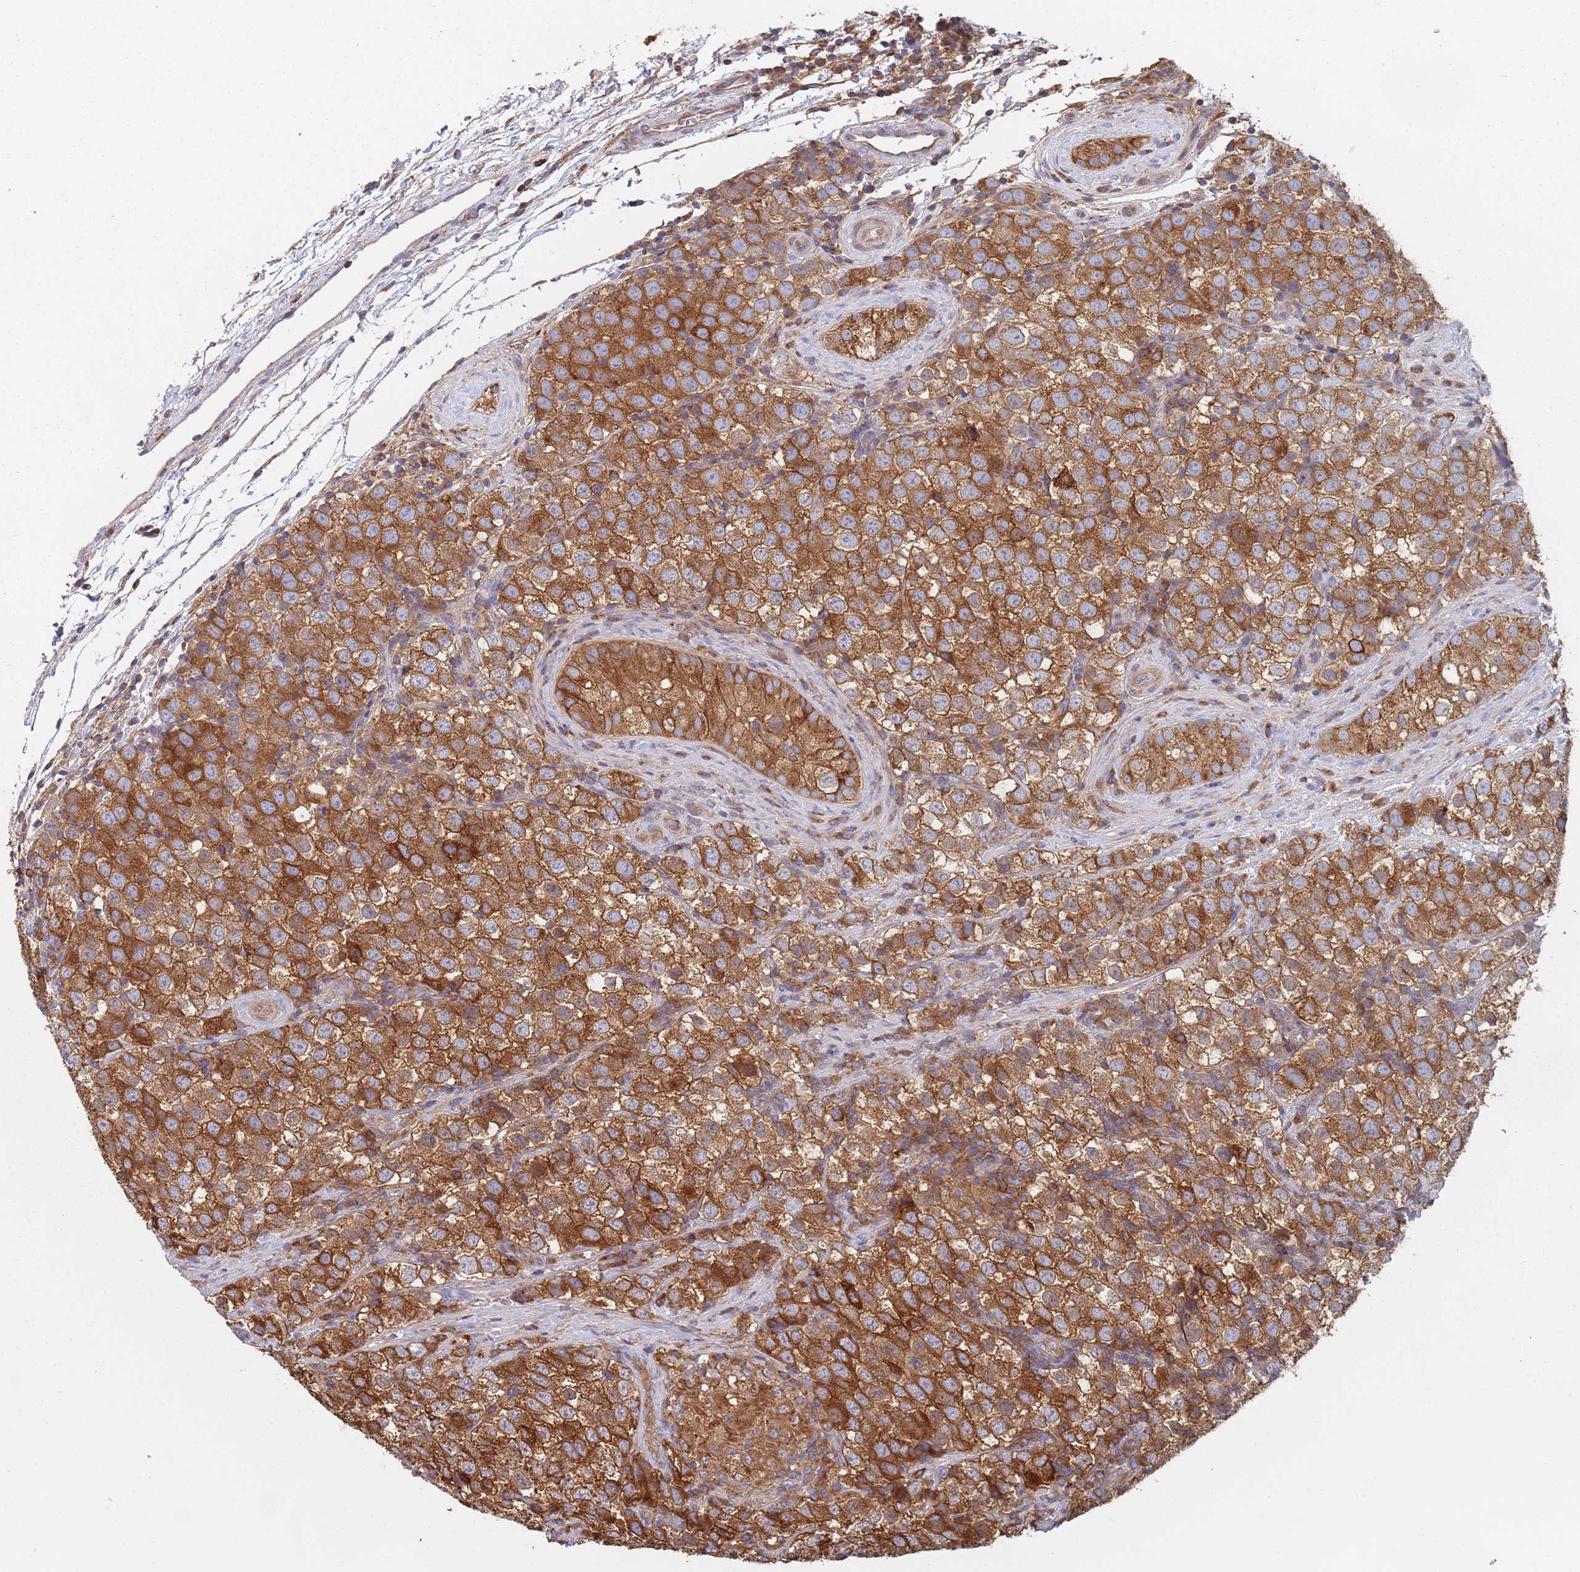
{"staining": {"intensity": "moderate", "quantity": ">75%", "location": "cytoplasmic/membranous"}, "tissue": "testis cancer", "cell_type": "Tumor cells", "image_type": "cancer", "snomed": [{"axis": "morphology", "description": "Seminoma, NOS"}, {"axis": "topography", "description": "Testis"}], "caption": "IHC photomicrograph of human testis cancer stained for a protein (brown), which displays medium levels of moderate cytoplasmic/membranous staining in about >75% of tumor cells.", "gene": "GDI2", "patient": {"sex": "male", "age": 34}}